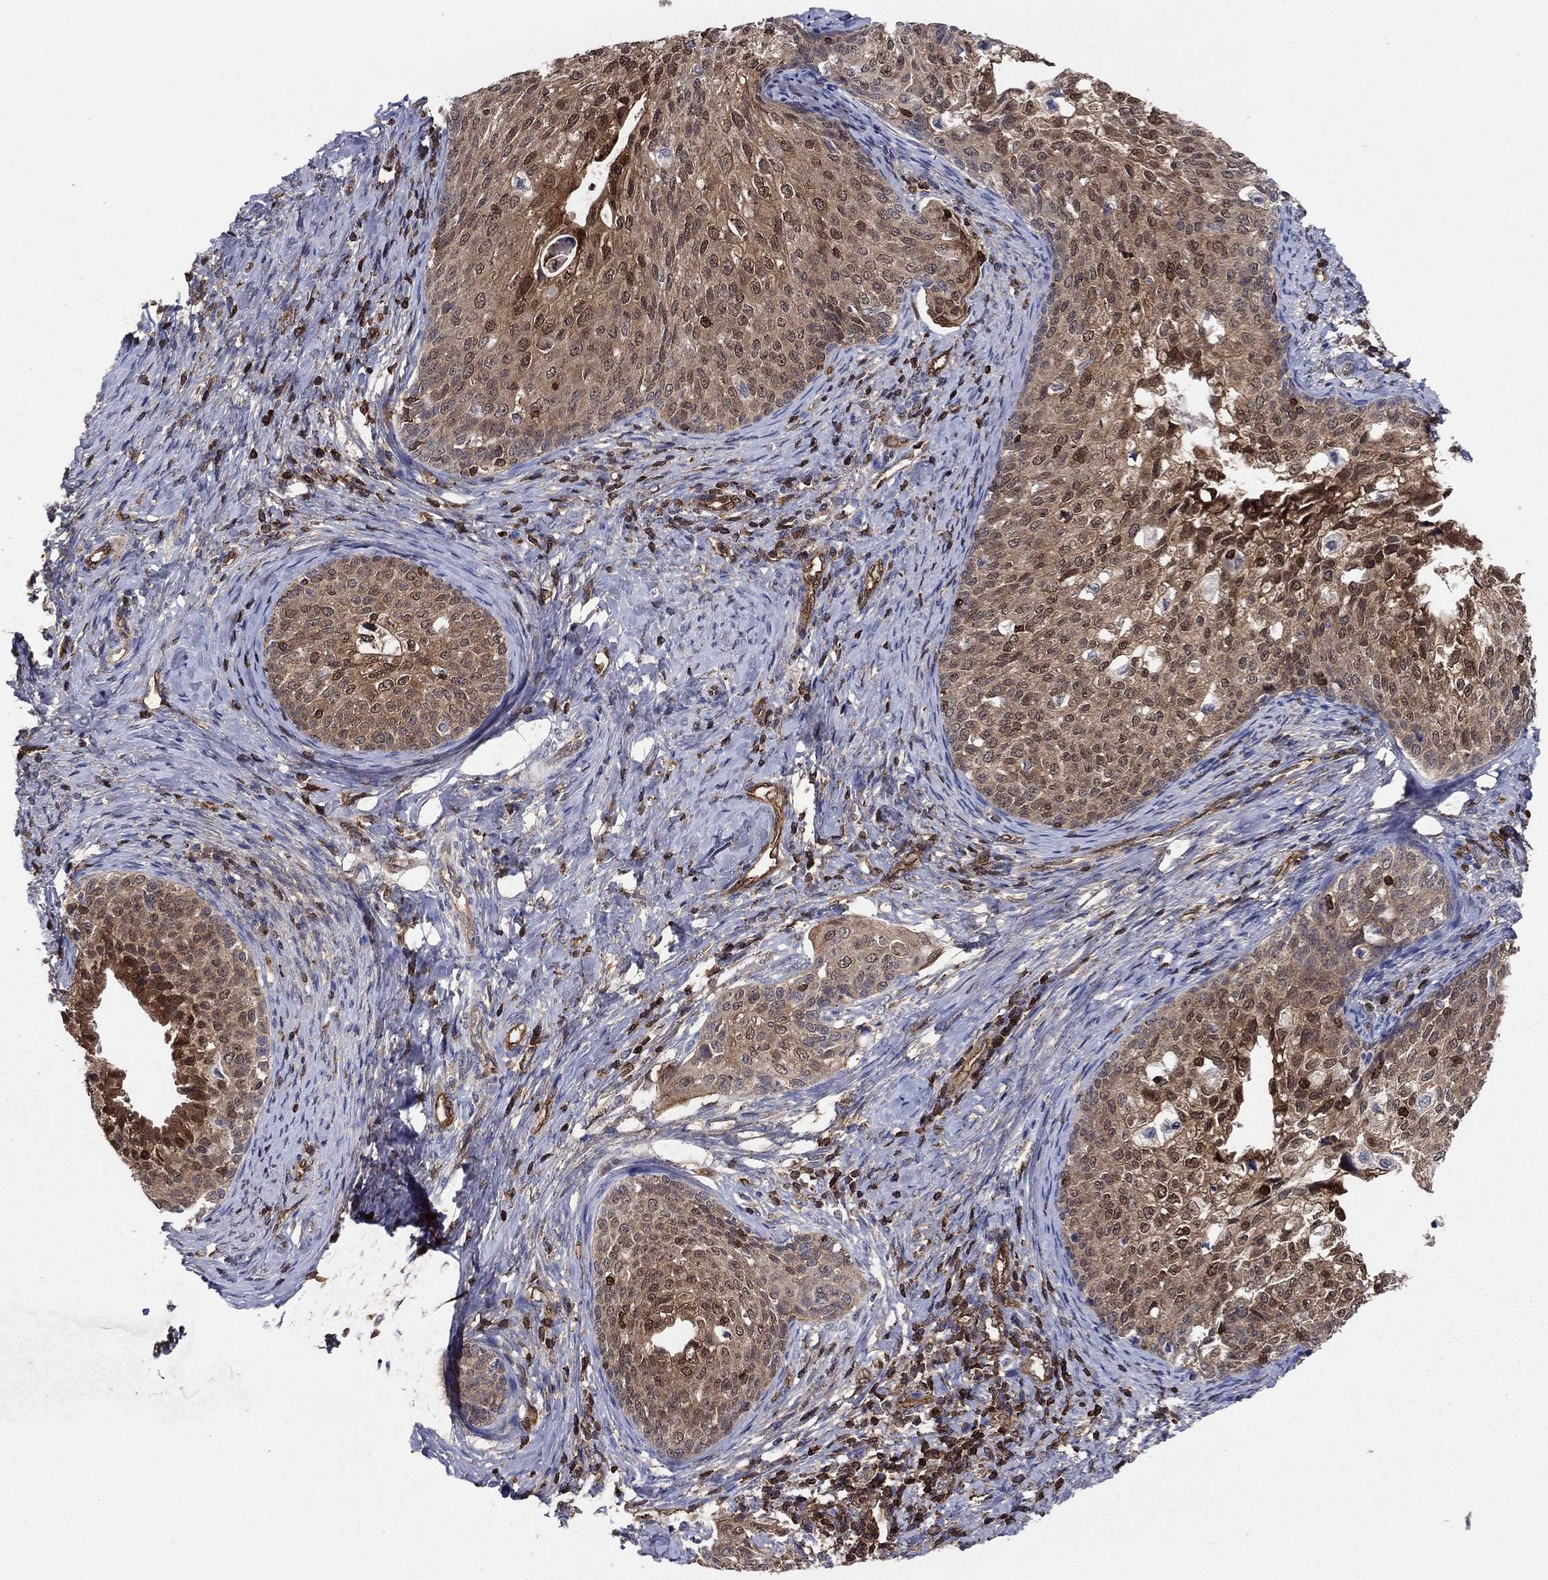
{"staining": {"intensity": "moderate", "quantity": "25%-75%", "location": "cytoplasmic/membranous,nuclear"}, "tissue": "cervical cancer", "cell_type": "Tumor cells", "image_type": "cancer", "snomed": [{"axis": "morphology", "description": "Squamous cell carcinoma, NOS"}, {"axis": "topography", "description": "Cervix"}], "caption": "Immunohistochemistry of human cervical cancer (squamous cell carcinoma) shows medium levels of moderate cytoplasmic/membranous and nuclear positivity in about 25%-75% of tumor cells. (Brightfield microscopy of DAB IHC at high magnification).", "gene": "AGFG2", "patient": {"sex": "female", "age": 51}}